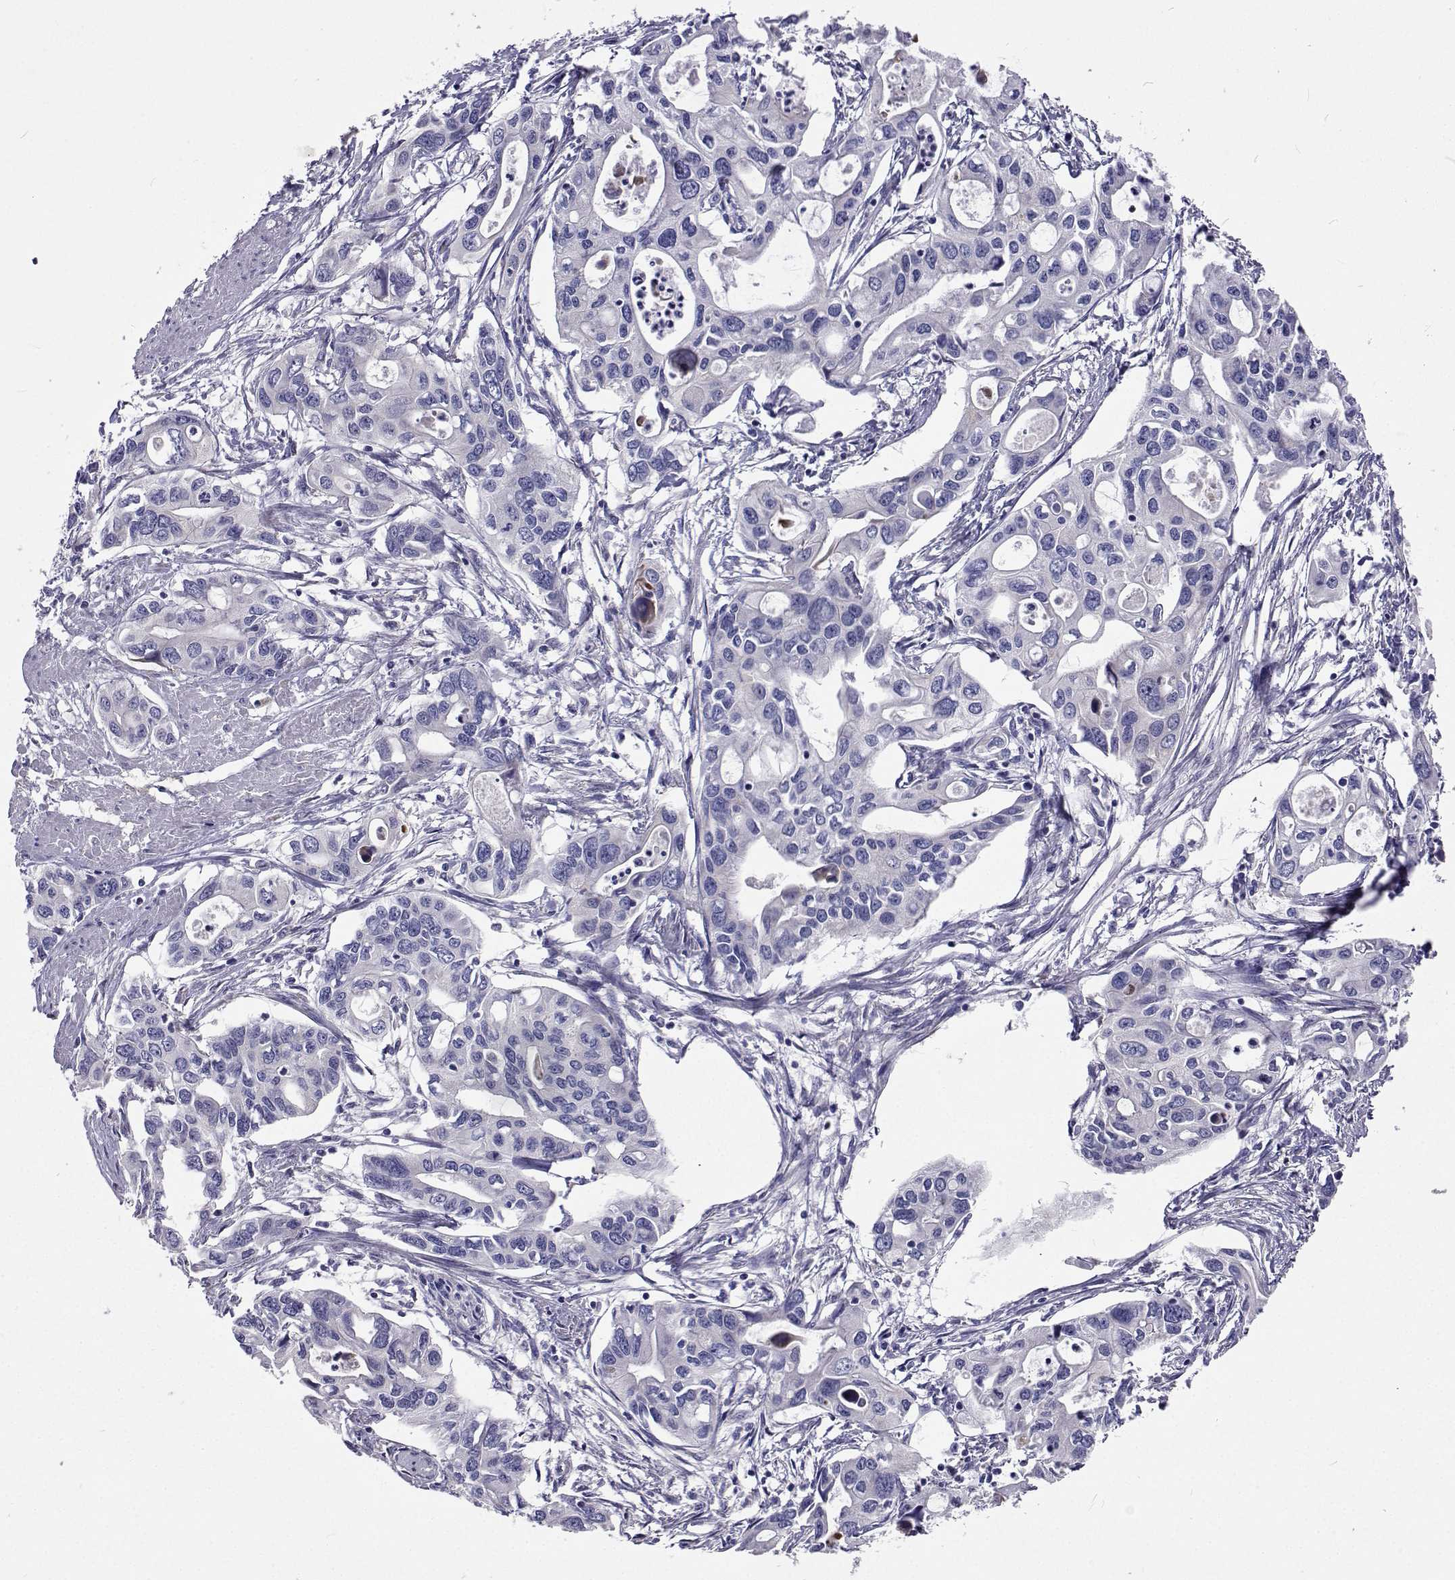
{"staining": {"intensity": "negative", "quantity": "none", "location": "none"}, "tissue": "pancreatic cancer", "cell_type": "Tumor cells", "image_type": "cancer", "snomed": [{"axis": "morphology", "description": "Adenocarcinoma, NOS"}, {"axis": "topography", "description": "Pancreas"}], "caption": "Immunohistochemical staining of human pancreatic cancer (adenocarcinoma) shows no significant positivity in tumor cells.", "gene": "LHFPL7", "patient": {"sex": "male", "age": 60}}